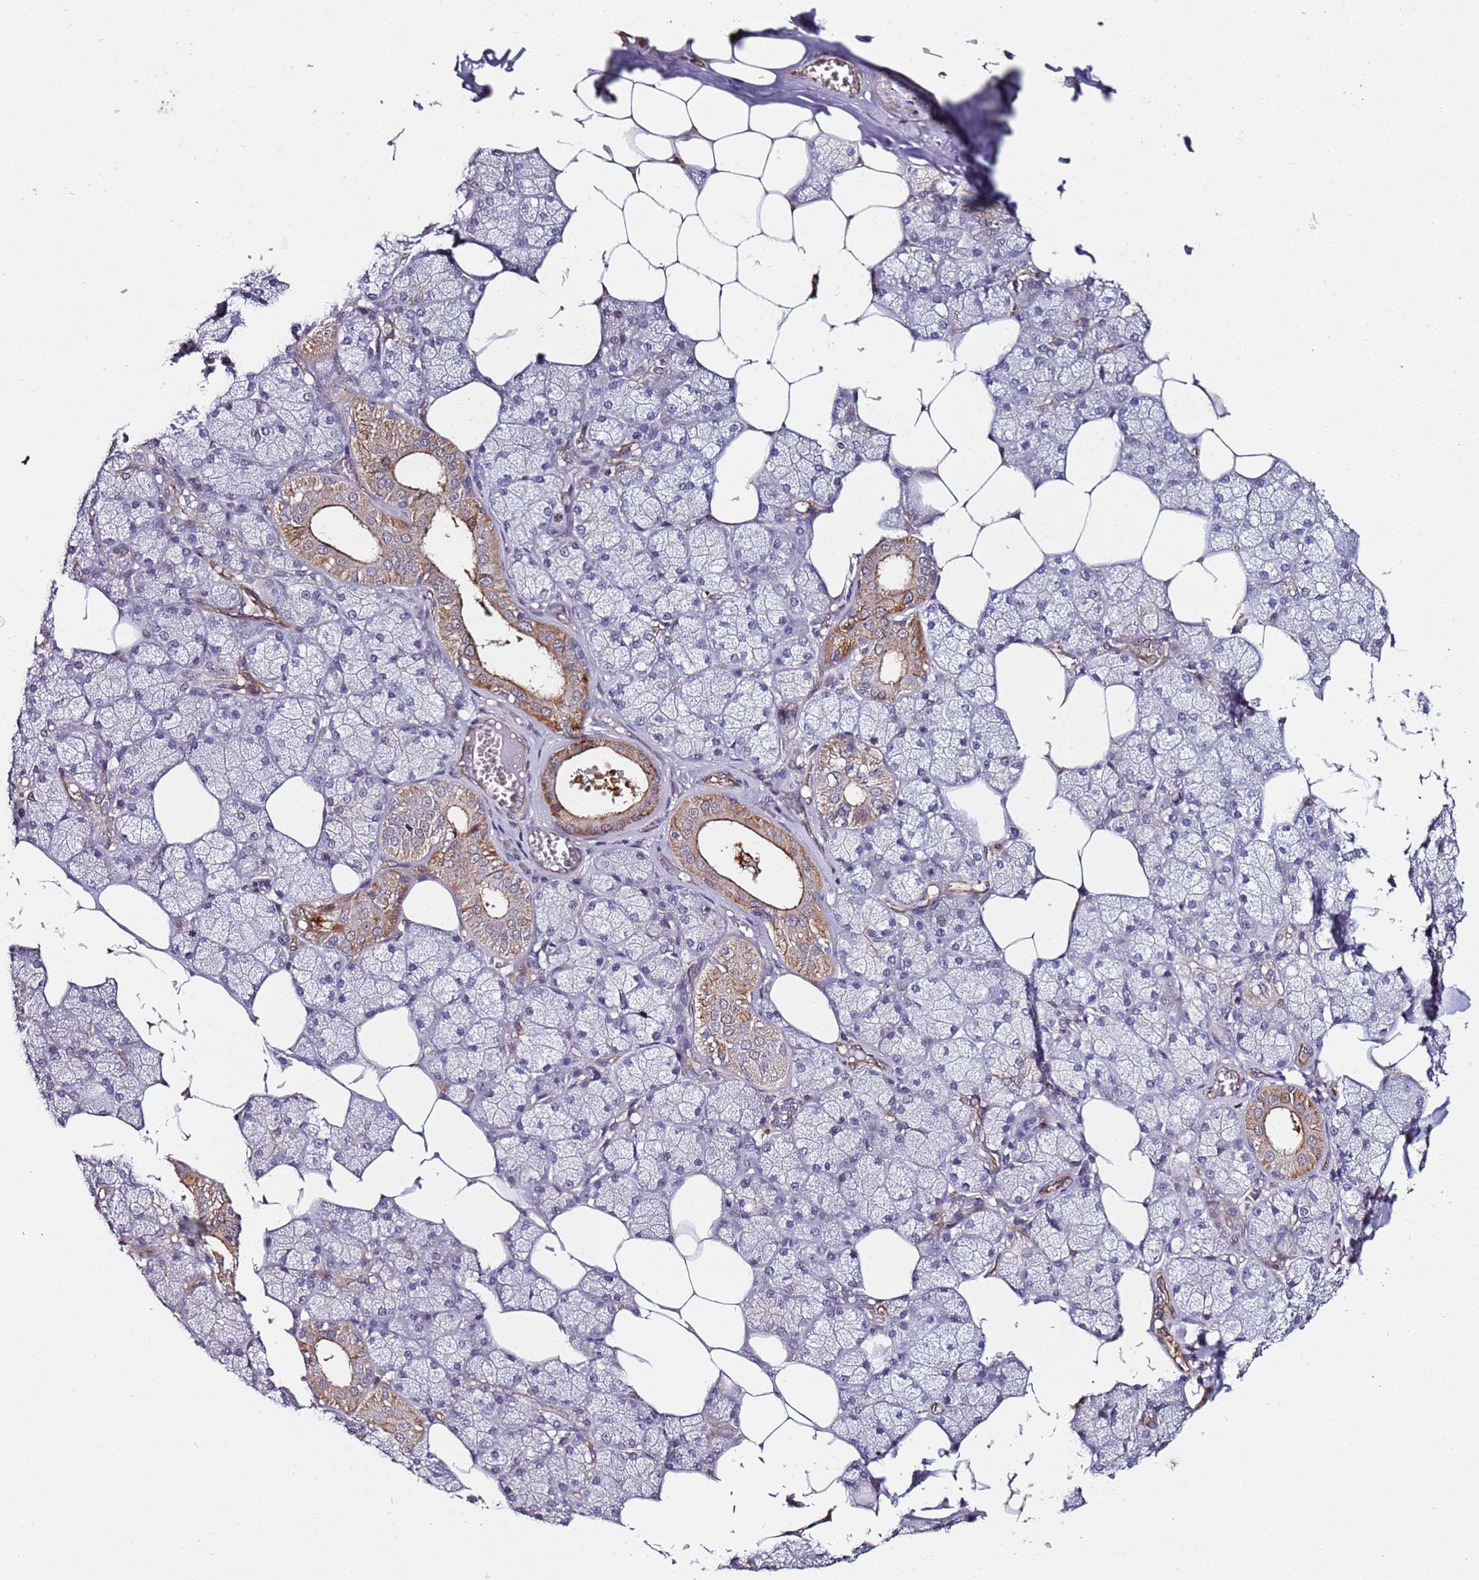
{"staining": {"intensity": "moderate", "quantity": "<25%", "location": "cytoplasmic/membranous"}, "tissue": "salivary gland", "cell_type": "Glandular cells", "image_type": "normal", "snomed": [{"axis": "morphology", "description": "Normal tissue, NOS"}, {"axis": "topography", "description": "Salivary gland"}], "caption": "Brown immunohistochemical staining in benign salivary gland displays moderate cytoplasmic/membranous expression in about <25% of glandular cells.", "gene": "DUSP28", "patient": {"sex": "male", "age": 62}}